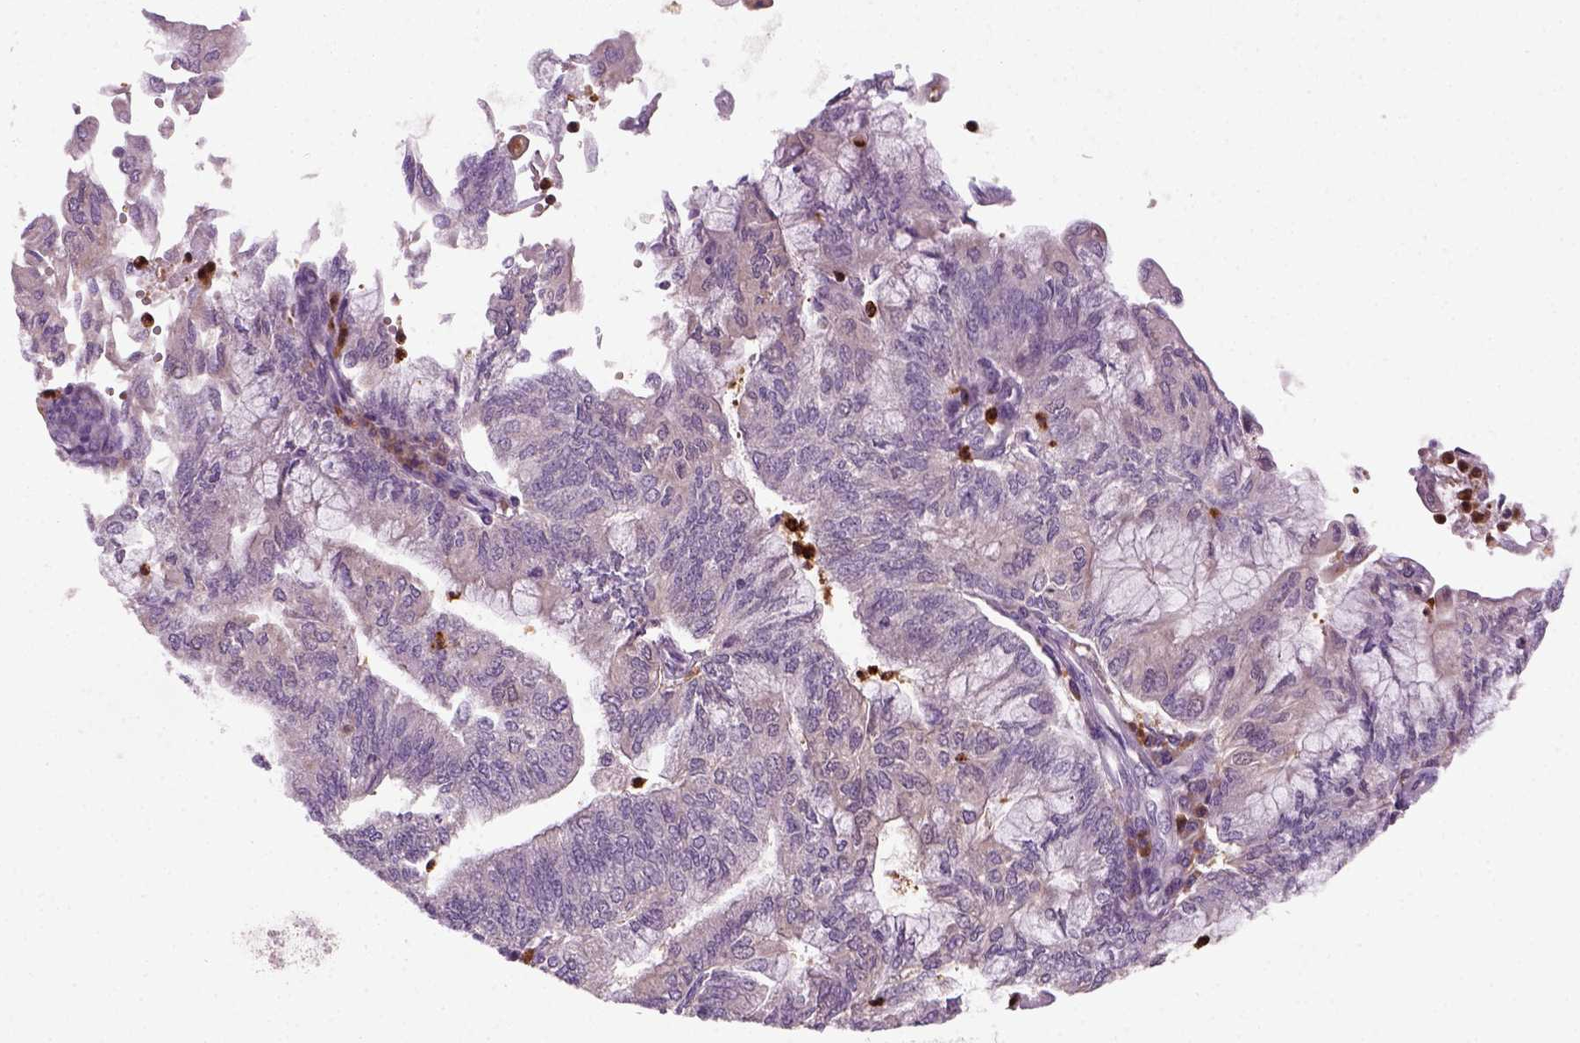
{"staining": {"intensity": "negative", "quantity": "none", "location": "none"}, "tissue": "endometrial cancer", "cell_type": "Tumor cells", "image_type": "cancer", "snomed": [{"axis": "morphology", "description": "Adenocarcinoma, NOS"}, {"axis": "topography", "description": "Endometrium"}], "caption": "Tumor cells are negative for brown protein staining in endometrial adenocarcinoma.", "gene": "NUDT16L1", "patient": {"sex": "female", "age": 59}}